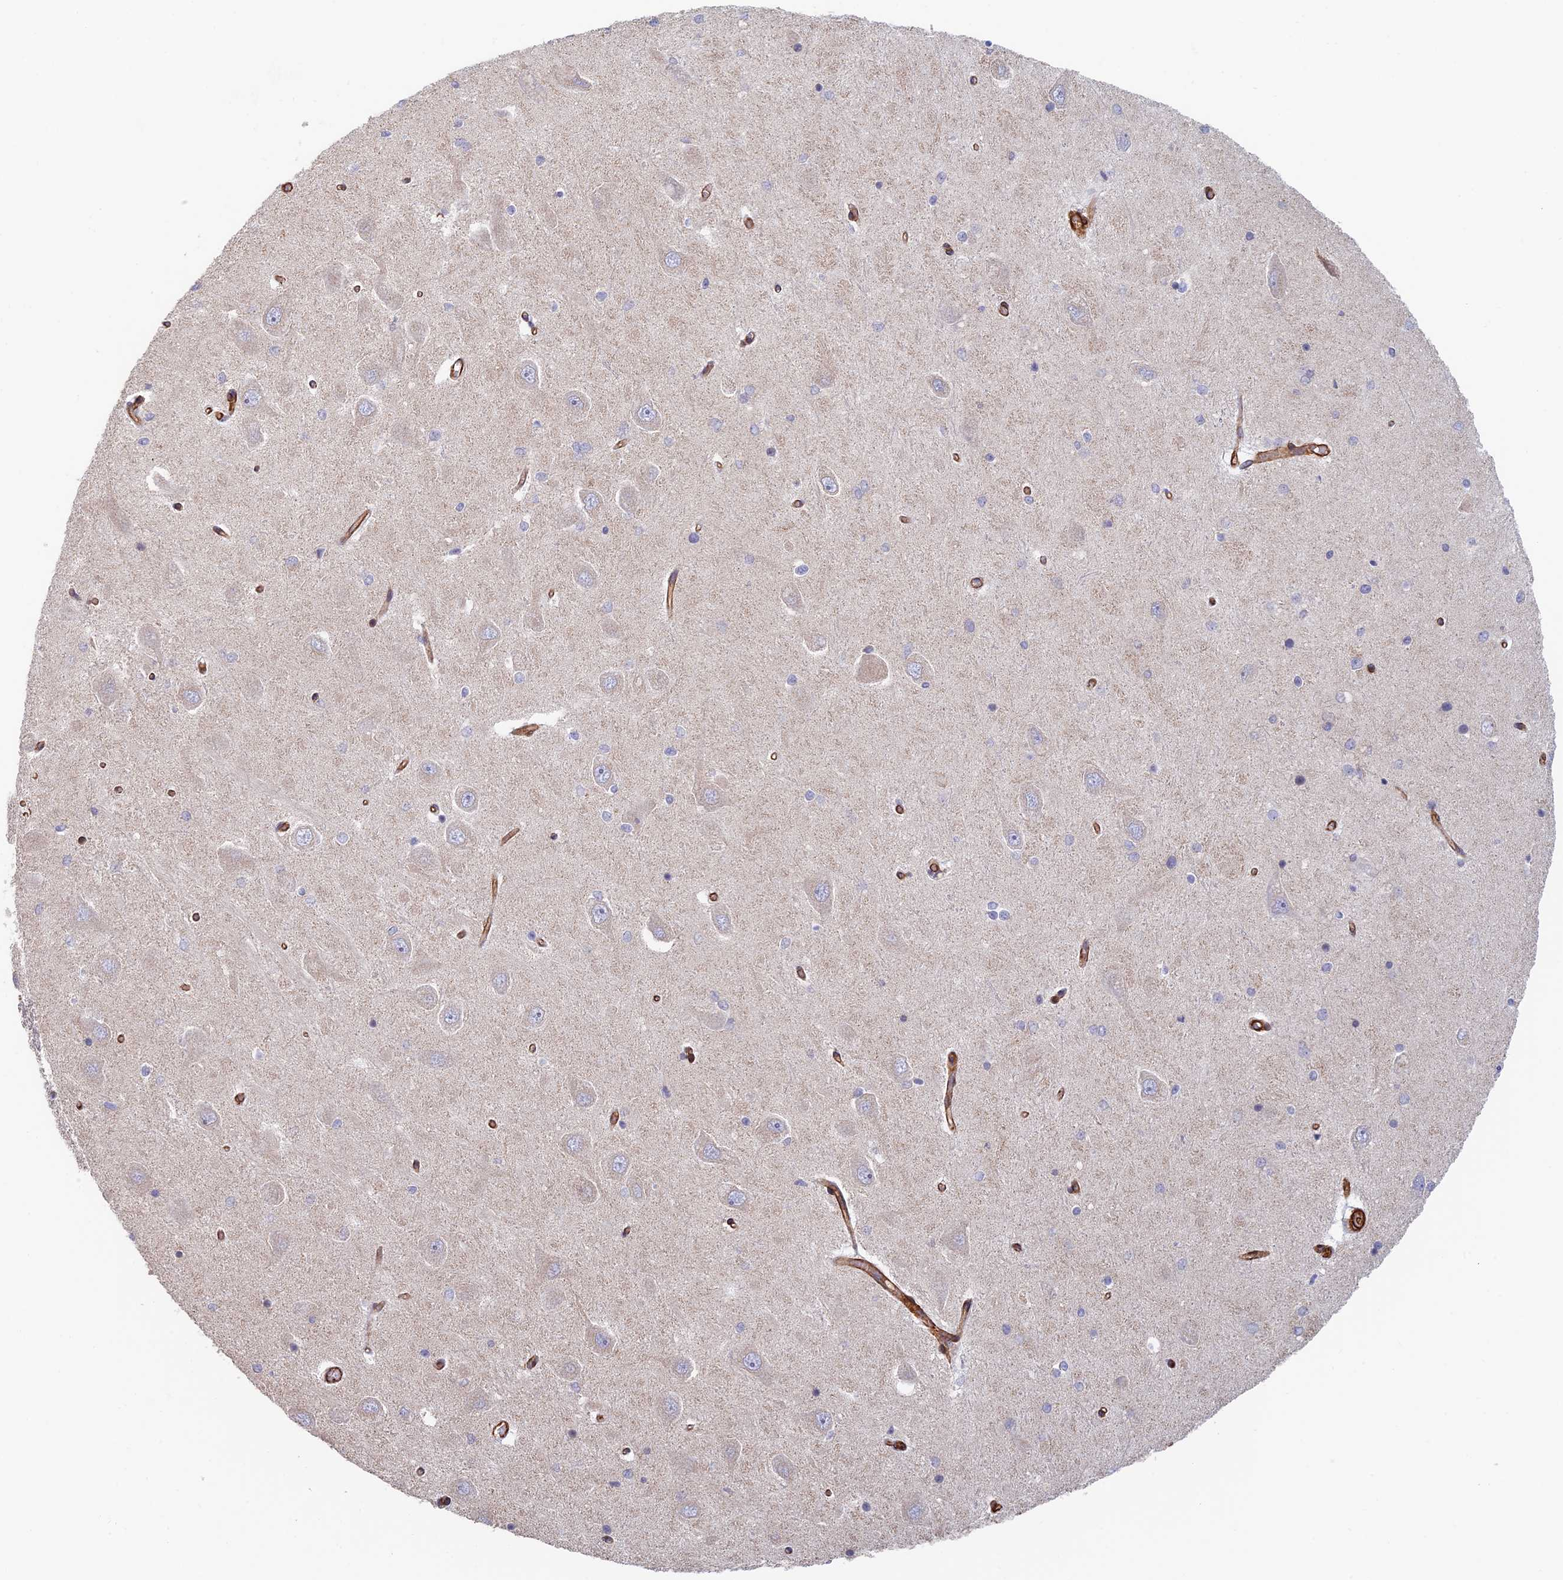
{"staining": {"intensity": "negative", "quantity": "none", "location": "none"}, "tissue": "hippocampus", "cell_type": "Glial cells", "image_type": "normal", "snomed": [{"axis": "morphology", "description": "Normal tissue, NOS"}, {"axis": "topography", "description": "Hippocampus"}], "caption": "IHC histopathology image of normal hippocampus stained for a protein (brown), which exhibits no expression in glial cells. (DAB immunohistochemistry (IHC) with hematoxylin counter stain).", "gene": "PAK4", "patient": {"sex": "male", "age": 45}}